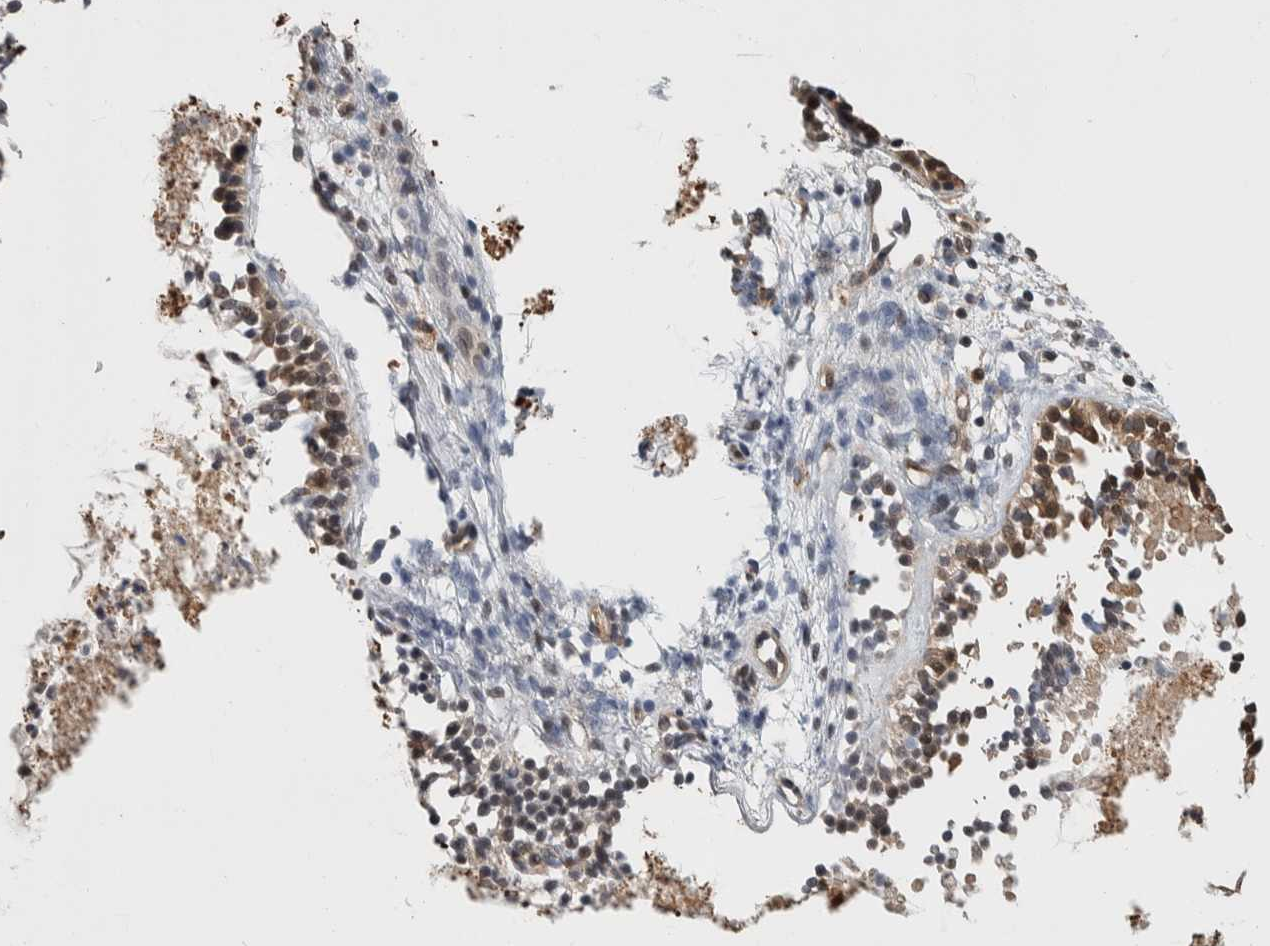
{"staining": {"intensity": "moderate", "quantity": ">75%", "location": "cytoplasmic/membranous,nuclear"}, "tissue": "nasopharynx", "cell_type": "Respiratory epithelial cells", "image_type": "normal", "snomed": [{"axis": "morphology", "description": "Normal tissue, NOS"}, {"axis": "topography", "description": "Nasopharynx"}], "caption": "Immunohistochemical staining of normal nasopharynx demonstrates moderate cytoplasmic/membranous,nuclear protein expression in about >75% of respiratory epithelial cells. The protein of interest is shown in brown color, while the nuclei are stained blue.", "gene": "ZNF592", "patient": {"sex": "male", "age": 21}}